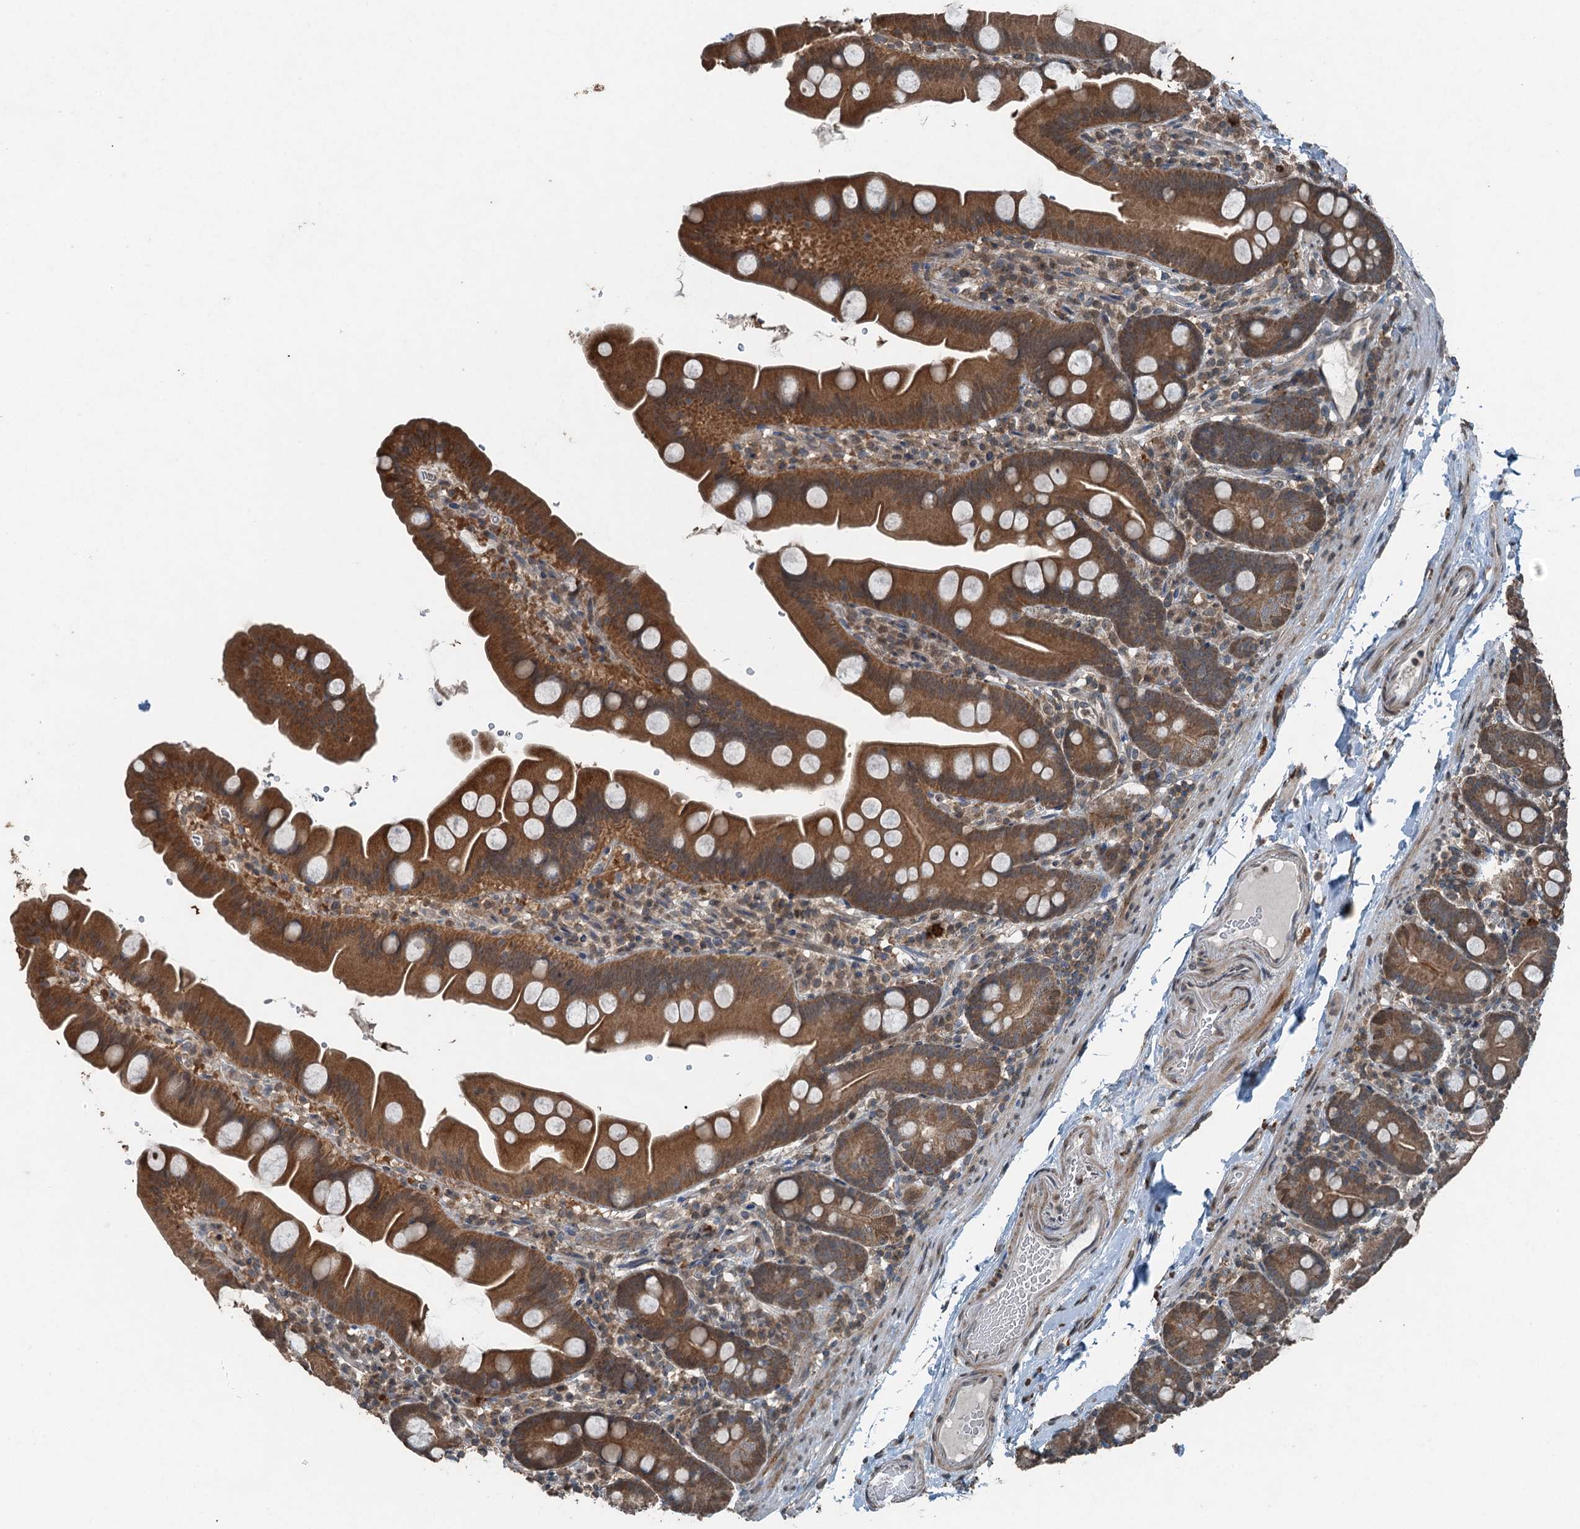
{"staining": {"intensity": "moderate", "quantity": ">75%", "location": "cytoplasmic/membranous"}, "tissue": "small intestine", "cell_type": "Glandular cells", "image_type": "normal", "snomed": [{"axis": "morphology", "description": "Normal tissue, NOS"}, {"axis": "topography", "description": "Small intestine"}], "caption": "The photomicrograph displays immunohistochemical staining of unremarkable small intestine. There is moderate cytoplasmic/membranous expression is seen in about >75% of glandular cells. (Brightfield microscopy of DAB IHC at high magnification).", "gene": "TCTN1", "patient": {"sex": "female", "age": 68}}